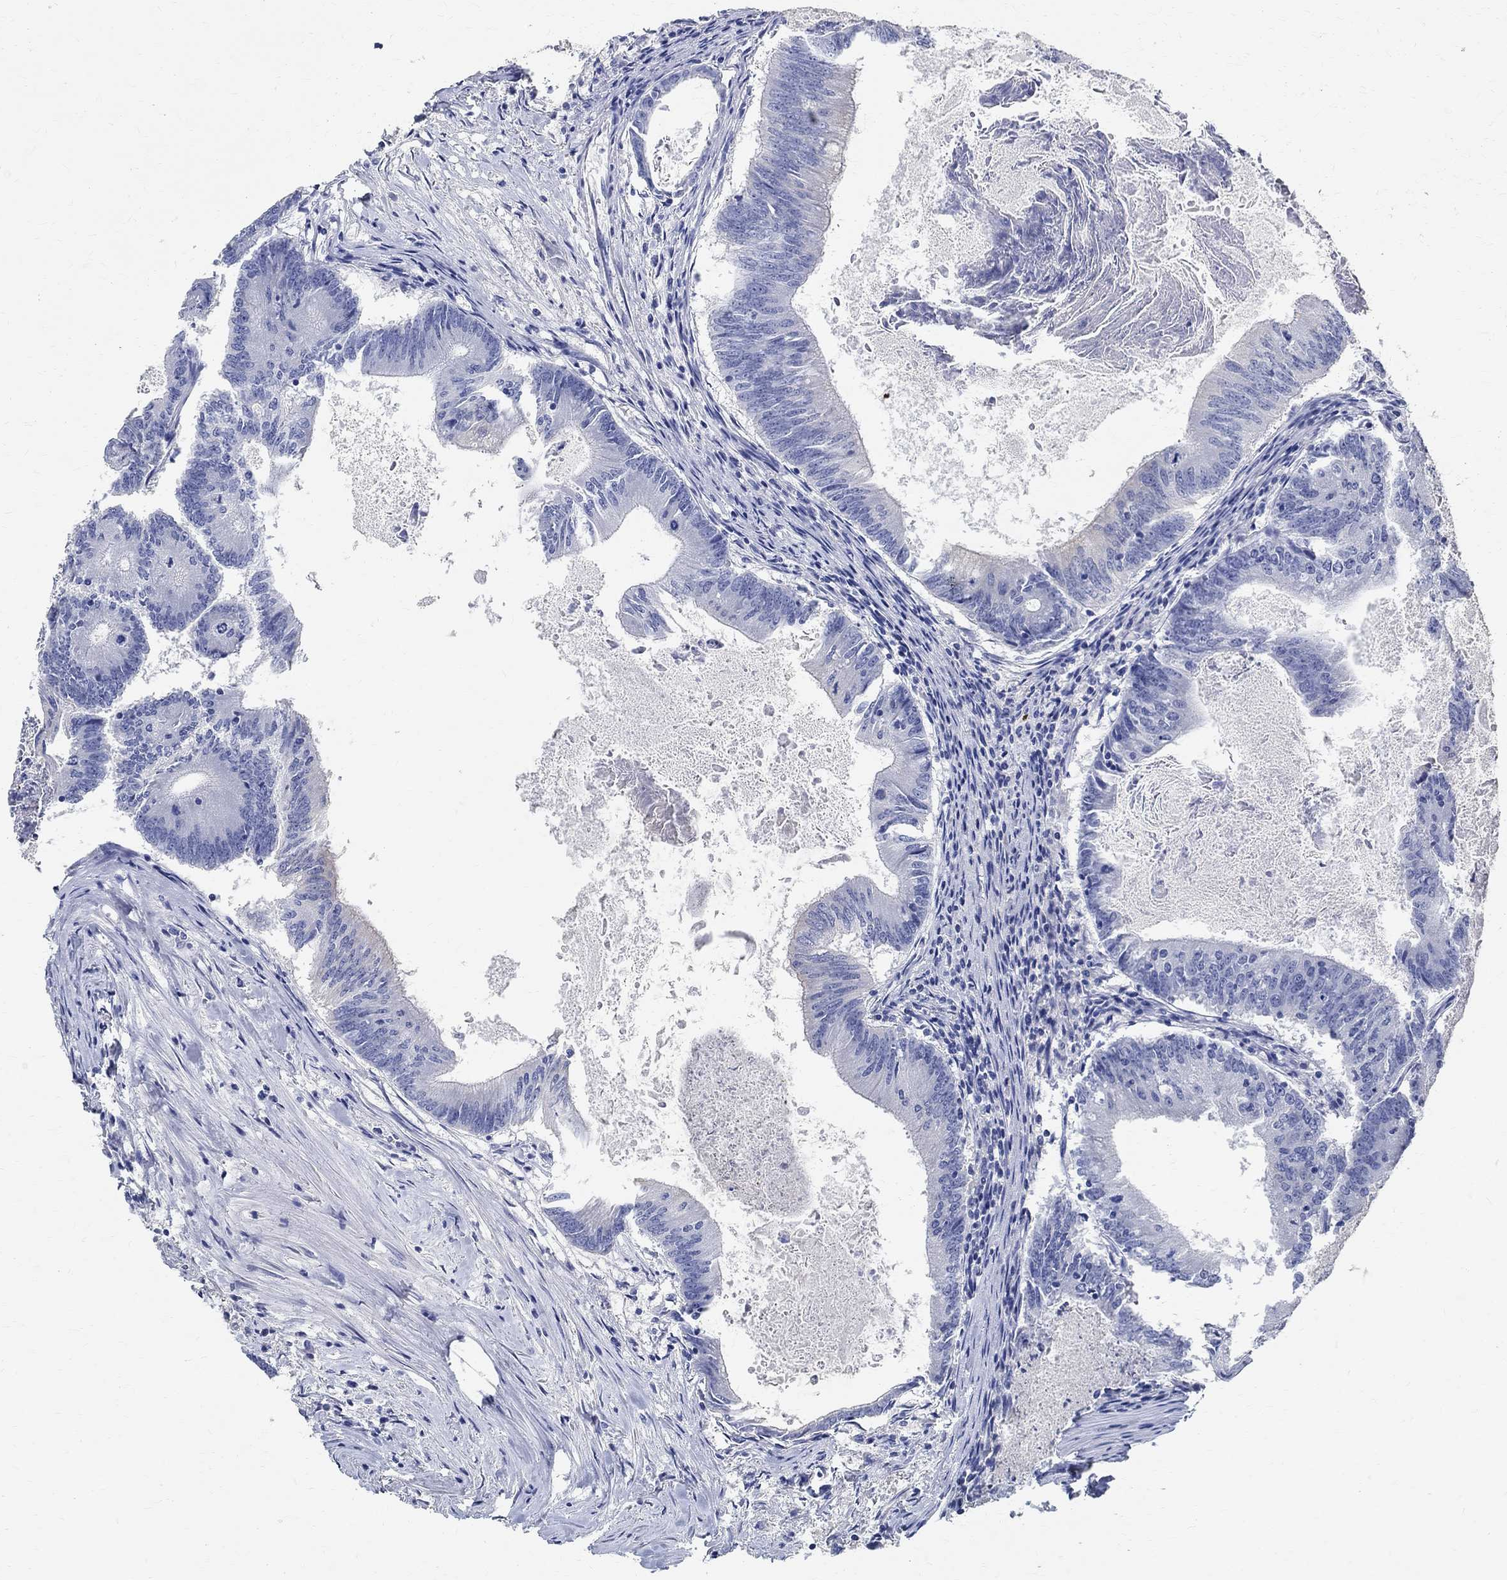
{"staining": {"intensity": "negative", "quantity": "none", "location": "none"}, "tissue": "colorectal cancer", "cell_type": "Tumor cells", "image_type": "cancer", "snomed": [{"axis": "morphology", "description": "Adenocarcinoma, NOS"}, {"axis": "topography", "description": "Colon"}], "caption": "Colorectal adenocarcinoma stained for a protein using immunohistochemistry (IHC) shows no staining tumor cells.", "gene": "PRX", "patient": {"sex": "female", "age": 70}}